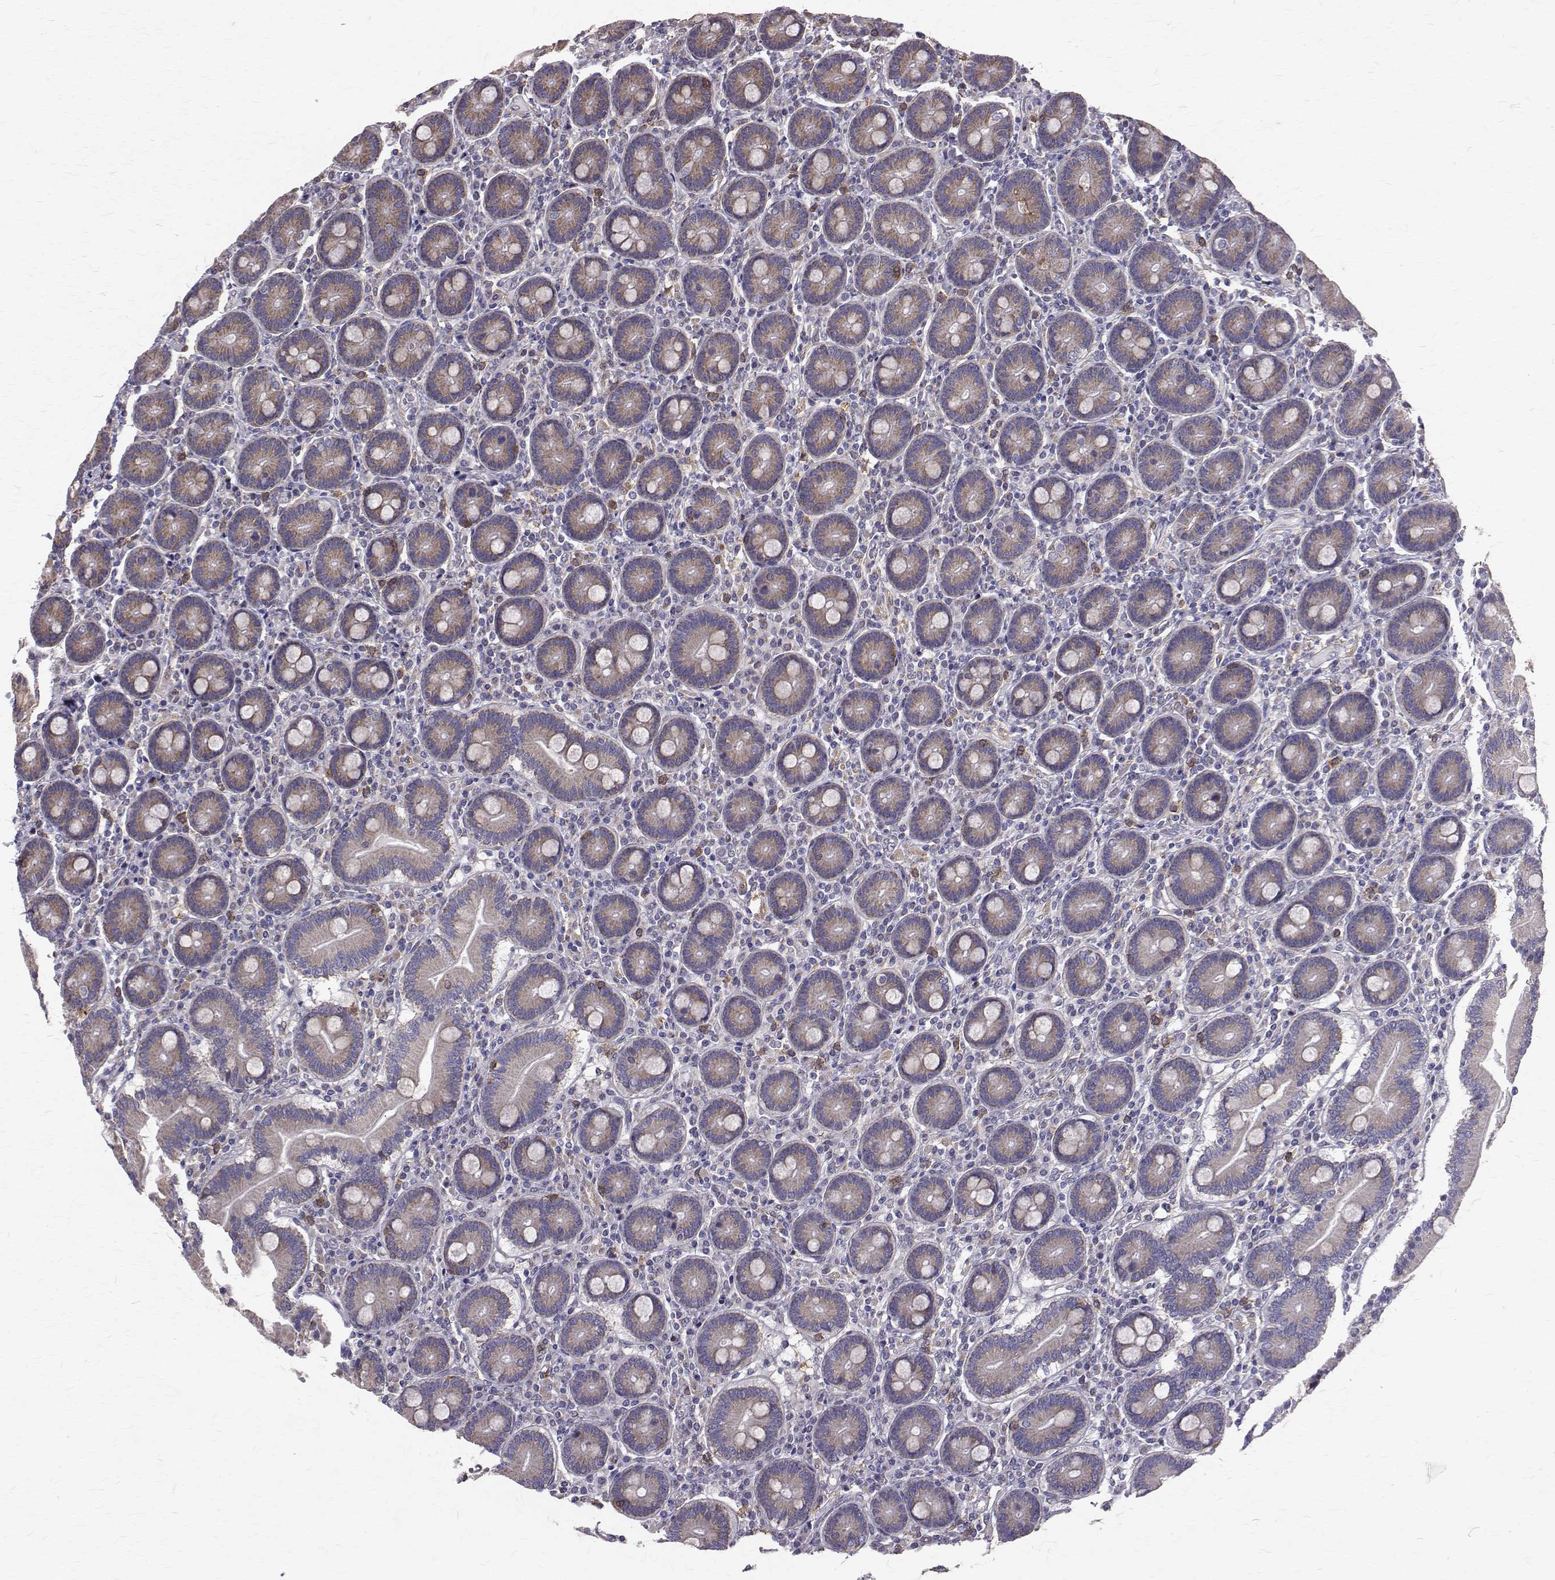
{"staining": {"intensity": "weak", "quantity": "<25%", "location": "cytoplasmic/membranous"}, "tissue": "duodenum", "cell_type": "Glandular cells", "image_type": "normal", "snomed": [{"axis": "morphology", "description": "Normal tissue, NOS"}, {"axis": "topography", "description": "Duodenum"}], "caption": "Immunohistochemical staining of normal duodenum shows no significant positivity in glandular cells.", "gene": "CCDC89", "patient": {"sex": "female", "age": 62}}